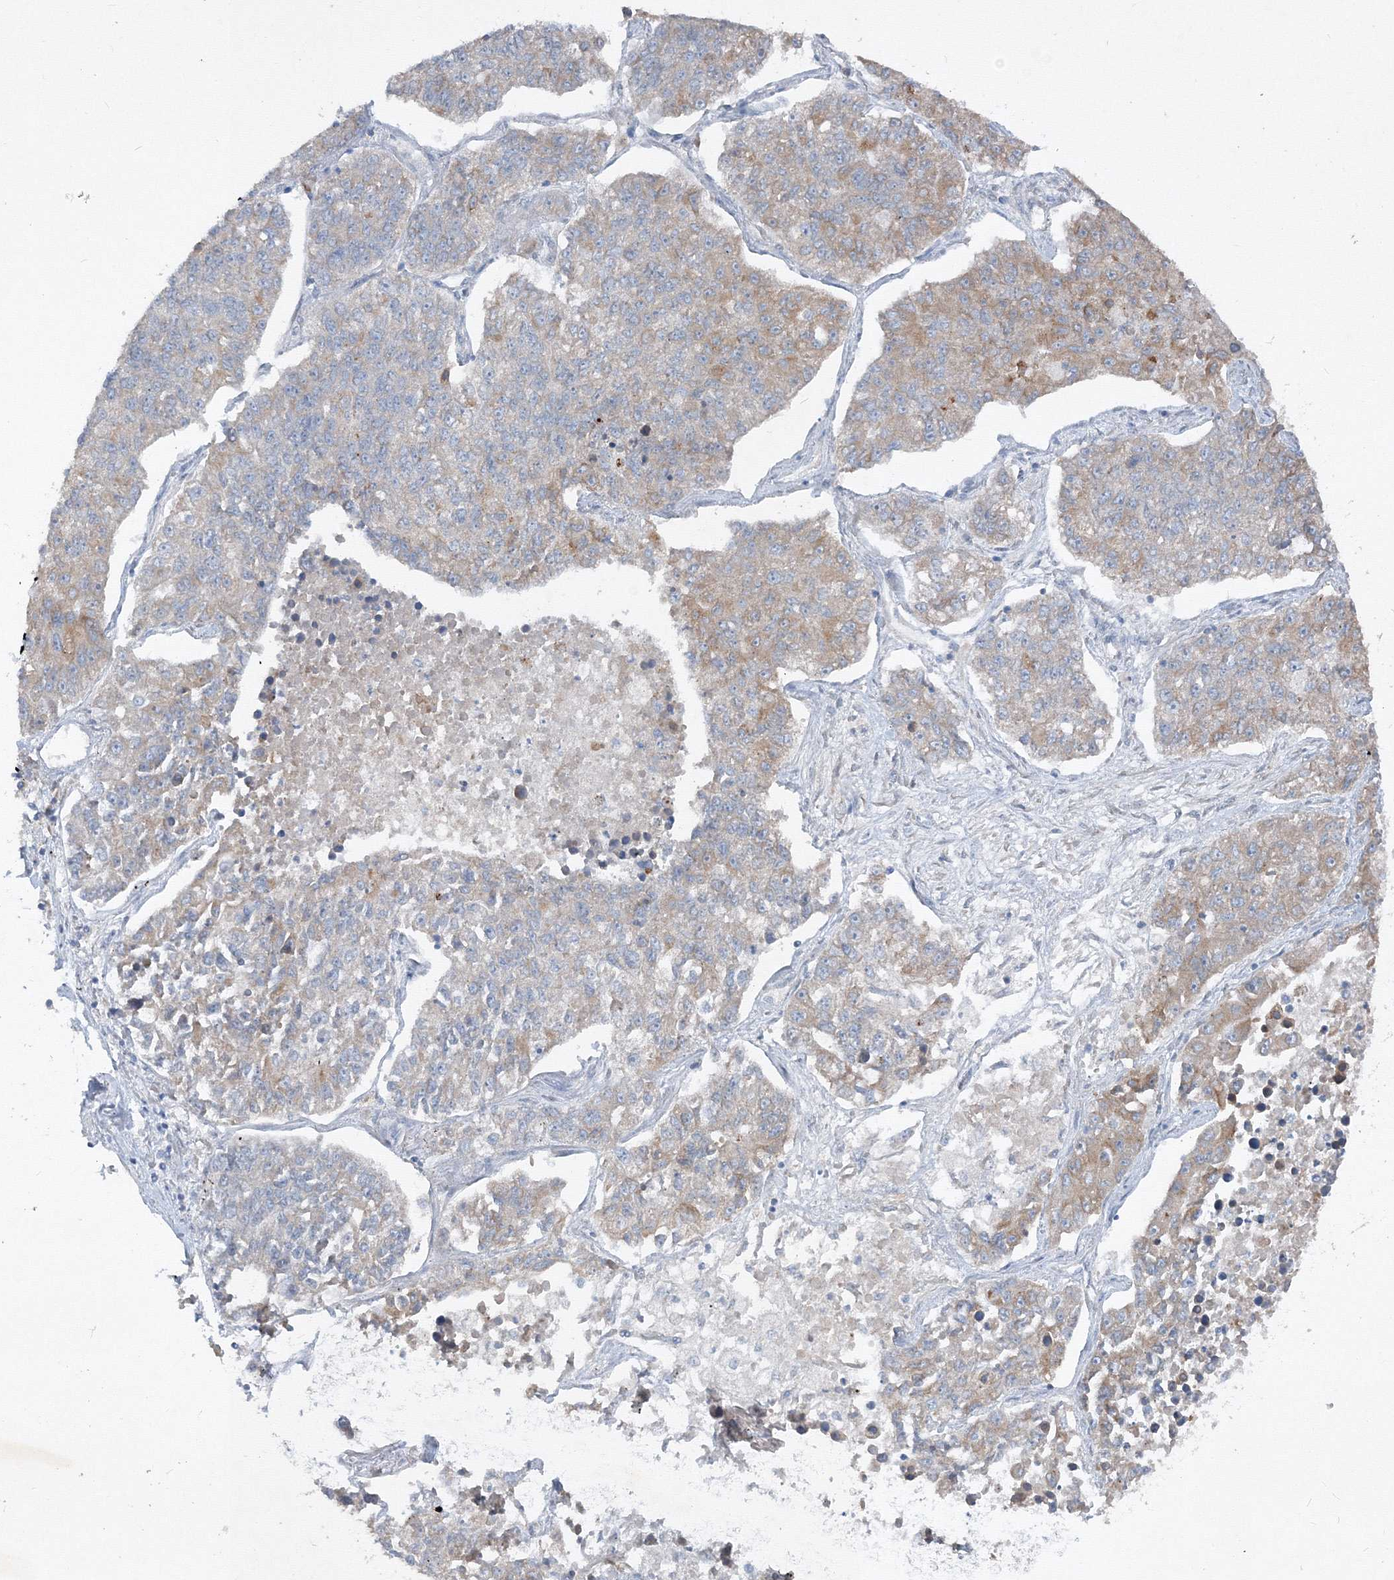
{"staining": {"intensity": "moderate", "quantity": "25%-75%", "location": "cytoplasmic/membranous"}, "tissue": "lung cancer", "cell_type": "Tumor cells", "image_type": "cancer", "snomed": [{"axis": "morphology", "description": "Adenocarcinoma, NOS"}, {"axis": "topography", "description": "Lung"}], "caption": "Protein analysis of lung cancer tissue exhibits moderate cytoplasmic/membranous expression in about 25%-75% of tumor cells.", "gene": "IFNAR1", "patient": {"sex": "male", "age": 49}}